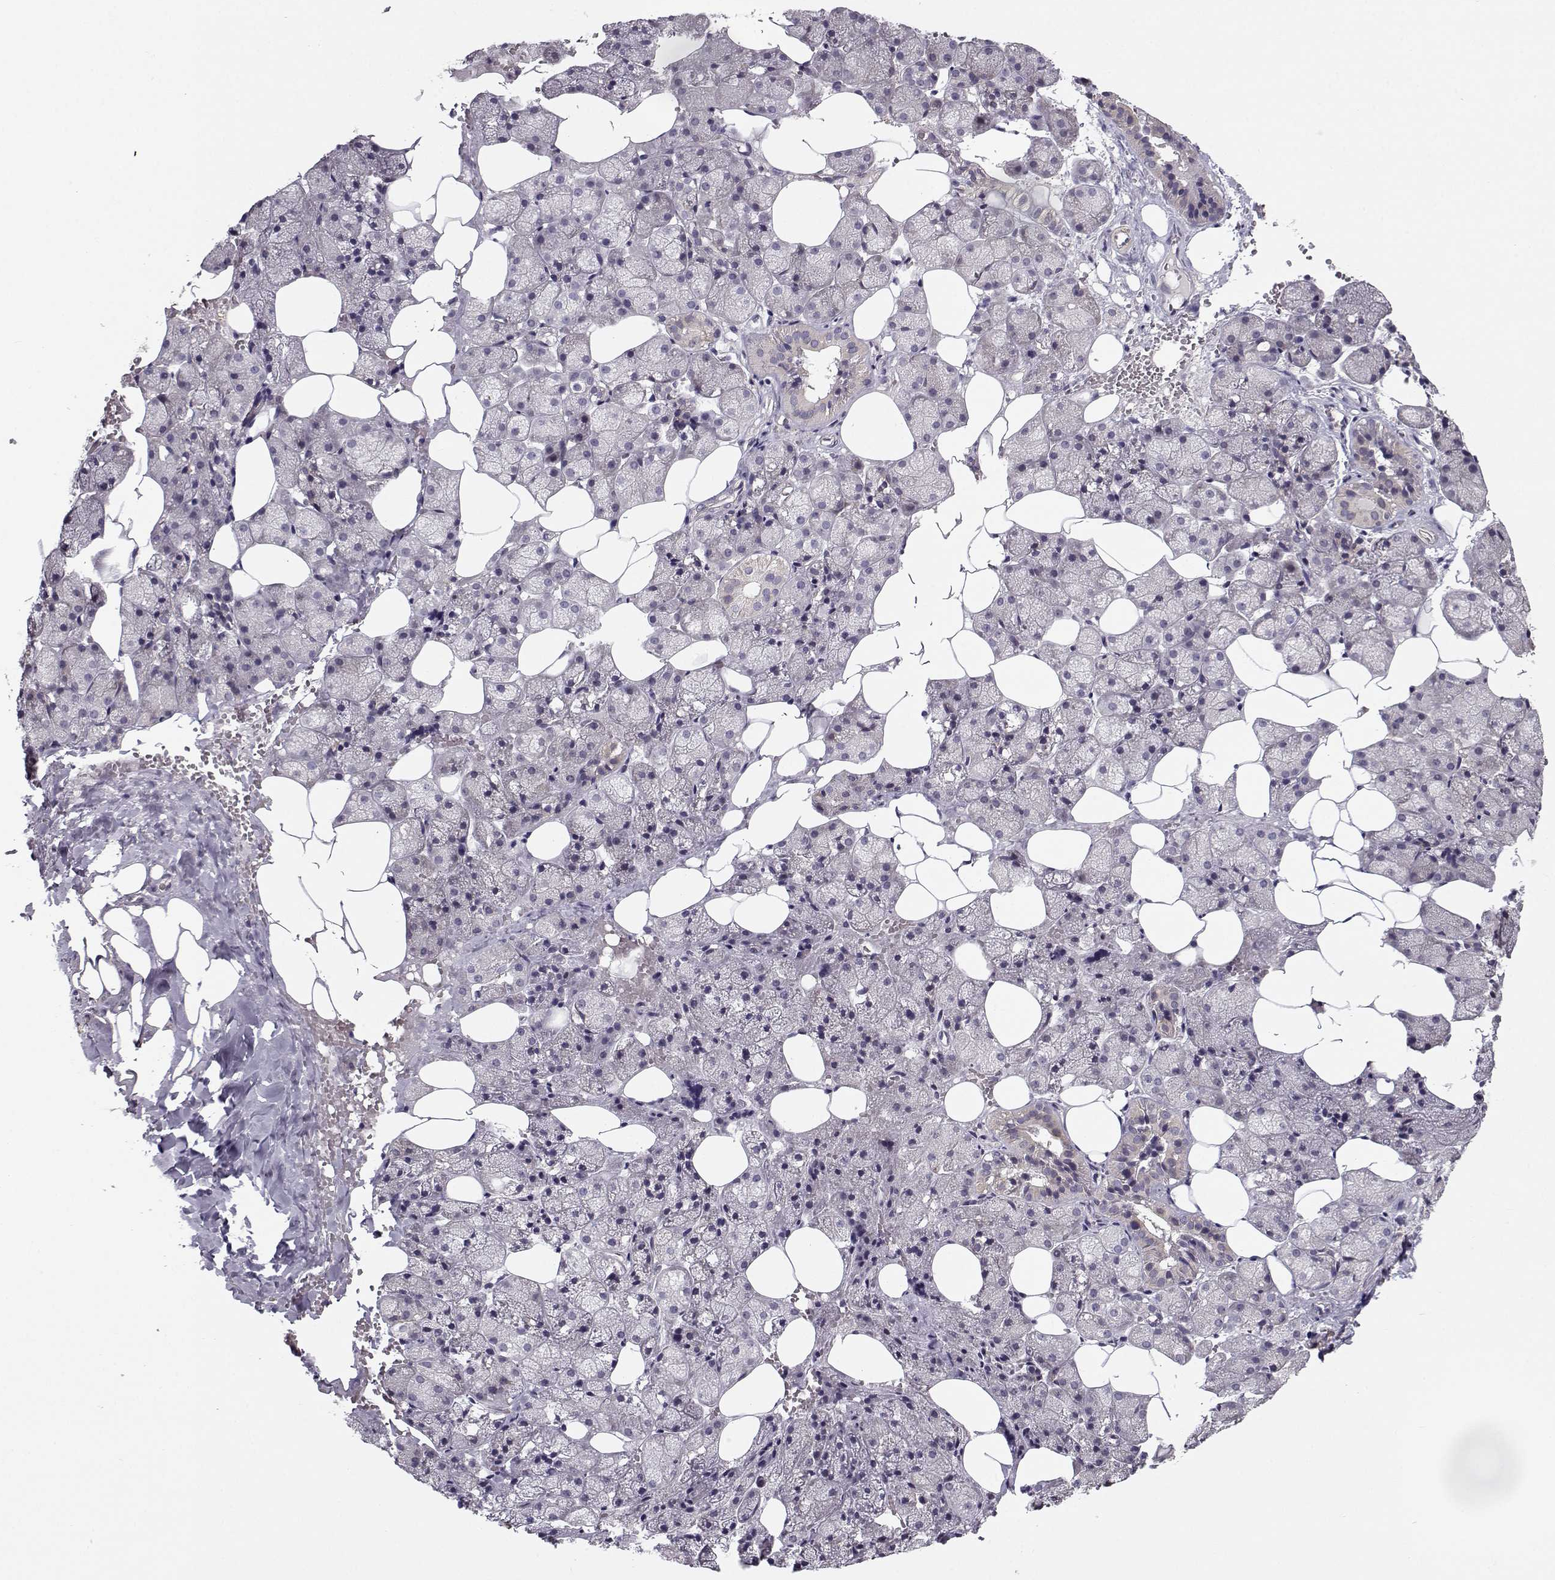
{"staining": {"intensity": "negative", "quantity": "none", "location": "none"}, "tissue": "salivary gland", "cell_type": "Glandular cells", "image_type": "normal", "snomed": [{"axis": "morphology", "description": "Normal tissue, NOS"}, {"axis": "topography", "description": "Salivary gland"}], "caption": "This photomicrograph is of normal salivary gland stained with IHC to label a protein in brown with the nuclei are counter-stained blue. There is no staining in glandular cells. (DAB IHC with hematoxylin counter stain).", "gene": "ENTPD8", "patient": {"sex": "male", "age": 38}}